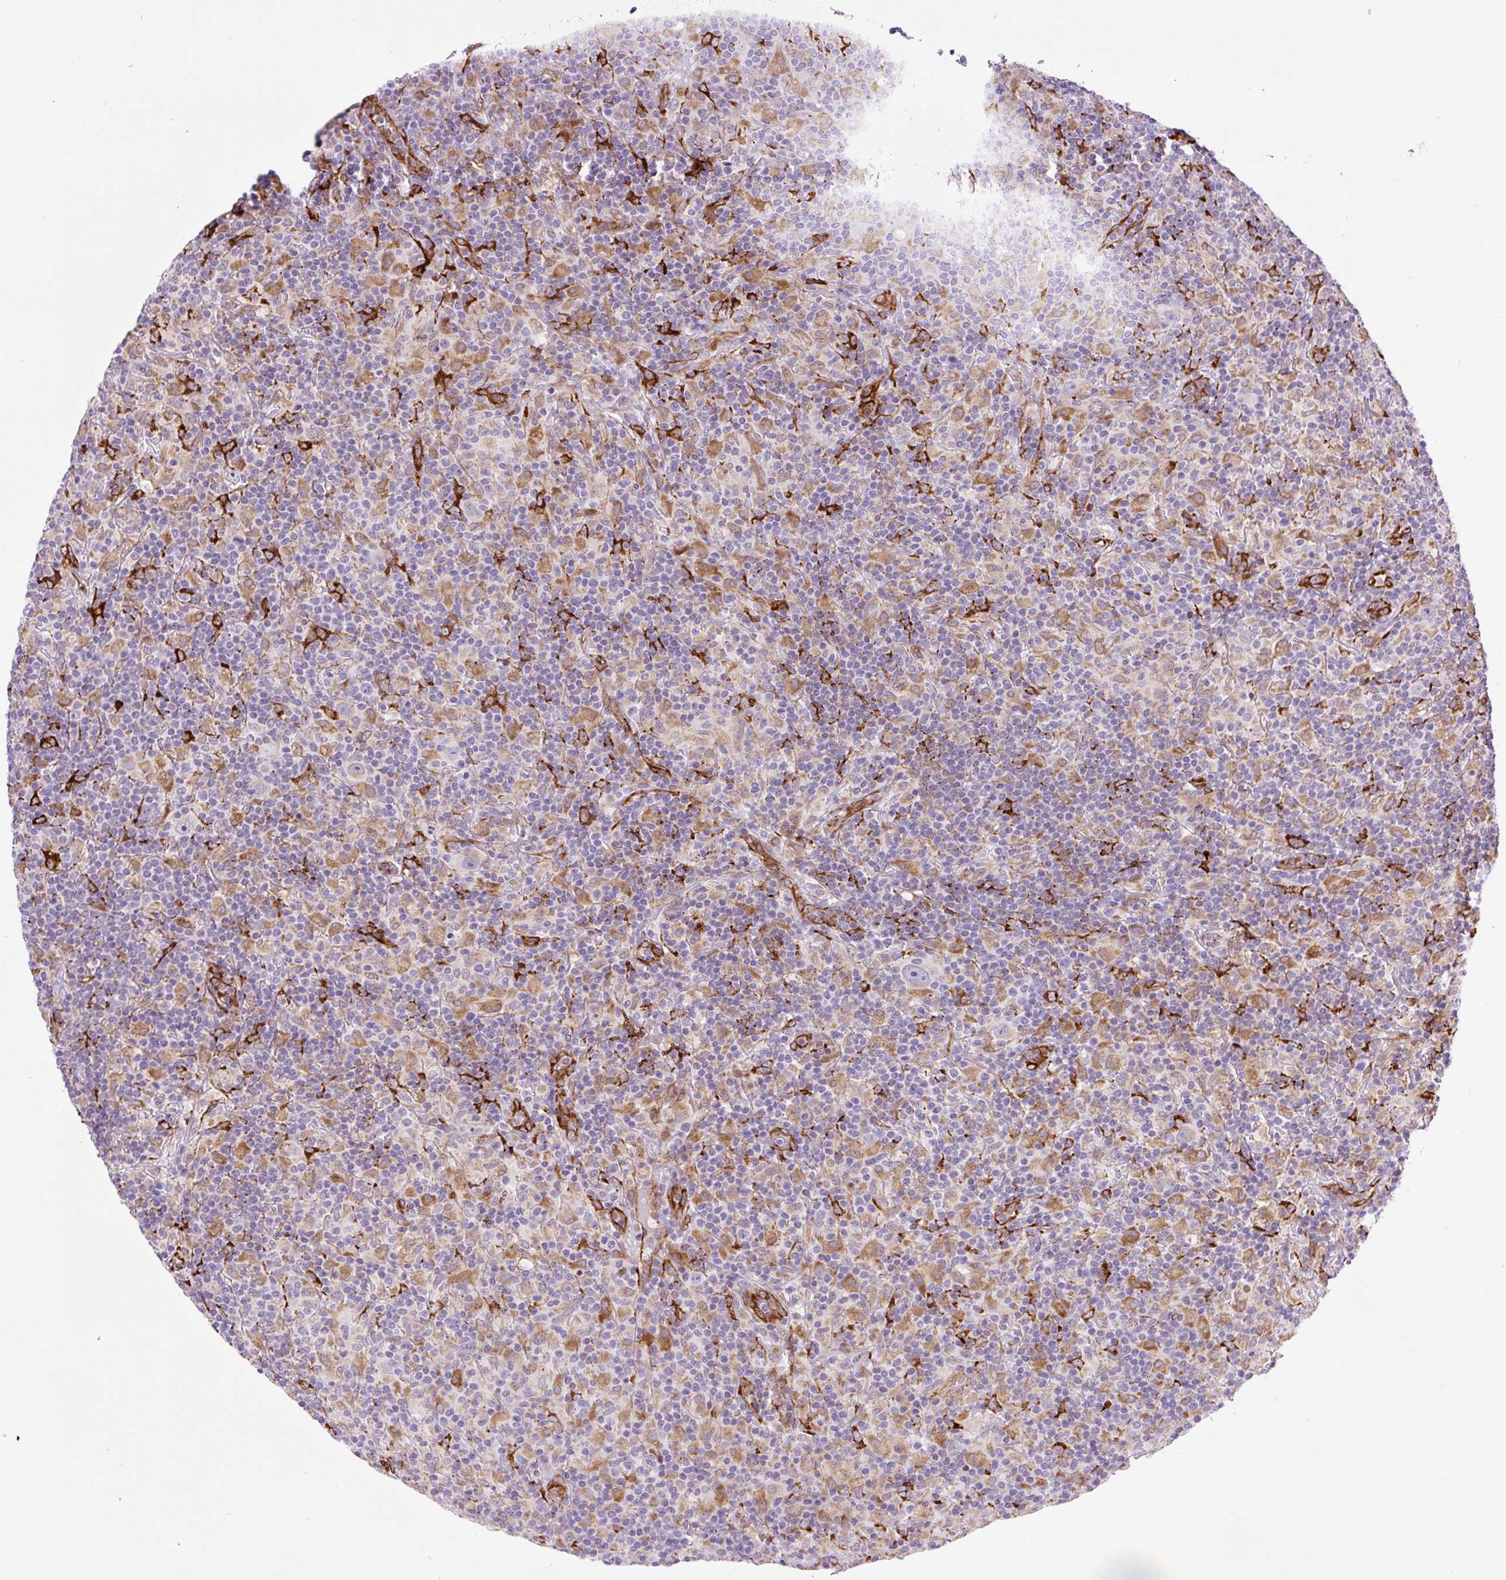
{"staining": {"intensity": "negative", "quantity": "none", "location": "none"}, "tissue": "lymphoma", "cell_type": "Tumor cells", "image_type": "cancer", "snomed": [{"axis": "morphology", "description": "Hodgkin's disease, NOS"}, {"axis": "topography", "description": "Lymph node"}], "caption": "Immunohistochemistry photomicrograph of human Hodgkin's disease stained for a protein (brown), which reveals no positivity in tumor cells. (Stains: DAB IHC with hematoxylin counter stain, Microscopy: brightfield microscopy at high magnification).", "gene": "RAB30", "patient": {"sex": "male", "age": 70}}